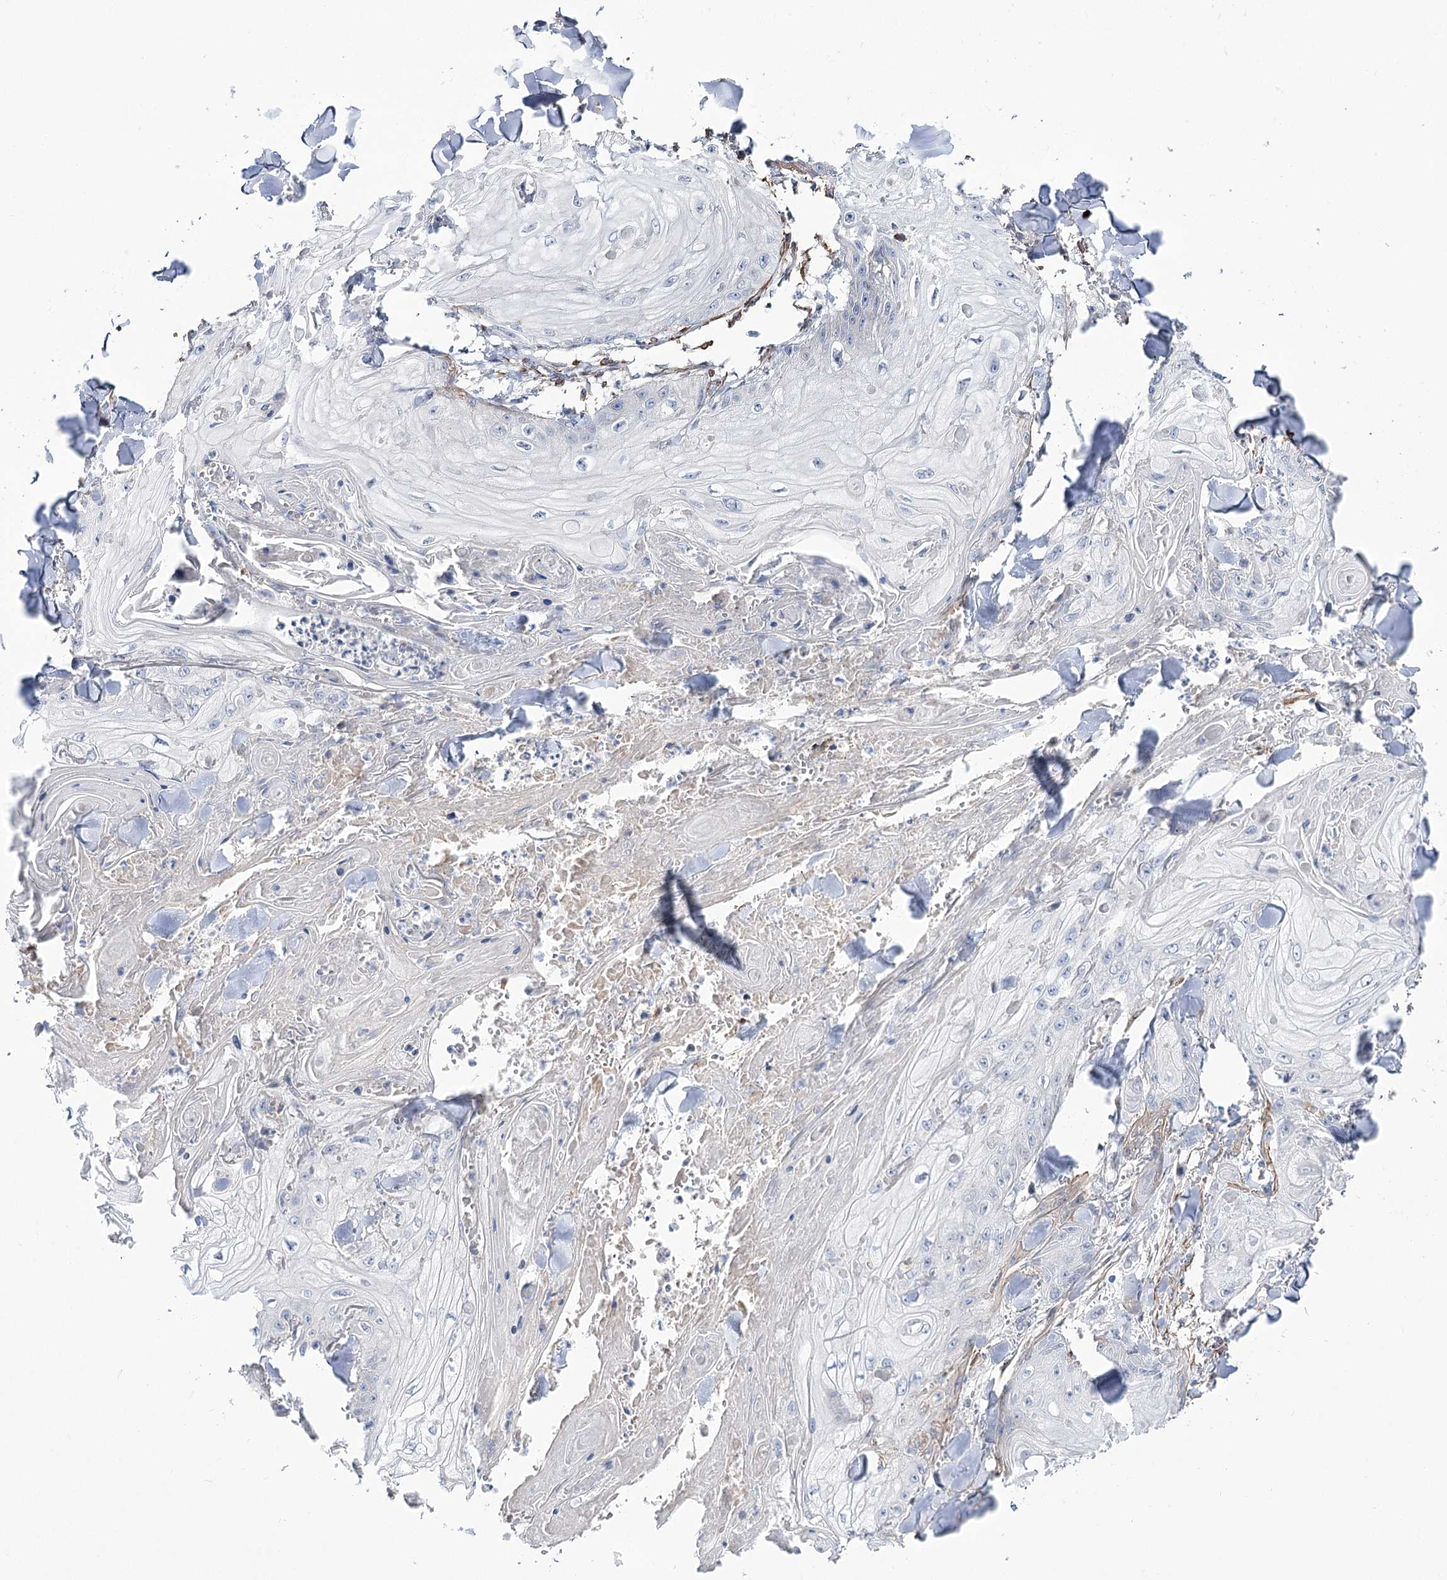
{"staining": {"intensity": "negative", "quantity": "none", "location": "none"}, "tissue": "skin cancer", "cell_type": "Tumor cells", "image_type": "cancer", "snomed": [{"axis": "morphology", "description": "Squamous cell carcinoma, NOS"}, {"axis": "topography", "description": "Skin"}], "caption": "Immunohistochemistry micrograph of skin cancer stained for a protein (brown), which demonstrates no expression in tumor cells.", "gene": "WASHC3", "patient": {"sex": "male", "age": 74}}